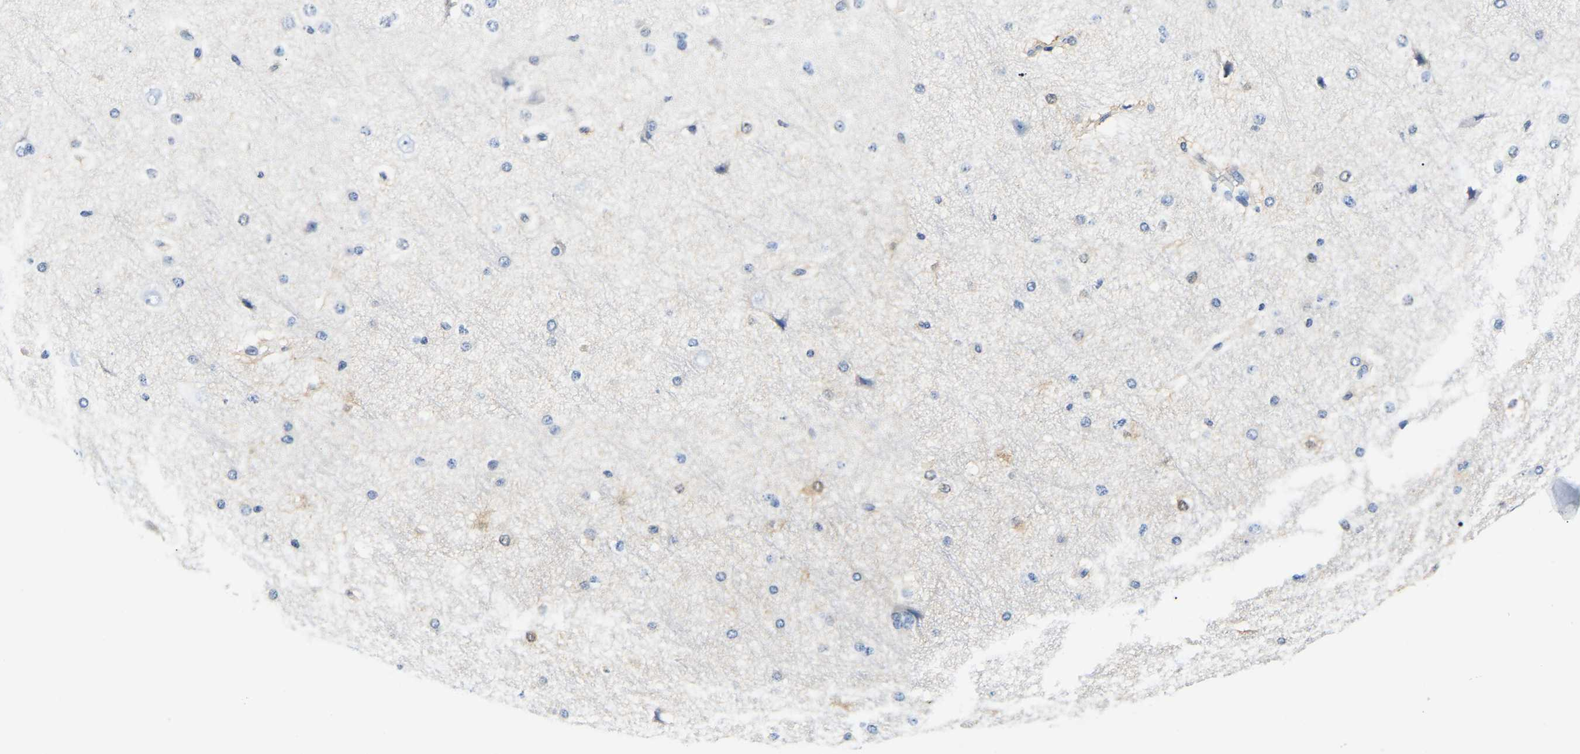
{"staining": {"intensity": "negative", "quantity": "none", "location": "none"}, "tissue": "cerebral cortex", "cell_type": "Endothelial cells", "image_type": "normal", "snomed": [{"axis": "morphology", "description": "Normal tissue, NOS"}, {"axis": "morphology", "description": "Developmental malformation"}, {"axis": "topography", "description": "Cerebral cortex"}], "caption": "High power microscopy image of an IHC image of unremarkable cerebral cortex, revealing no significant expression in endothelial cells.", "gene": "UCHL3", "patient": {"sex": "female", "age": 30}}